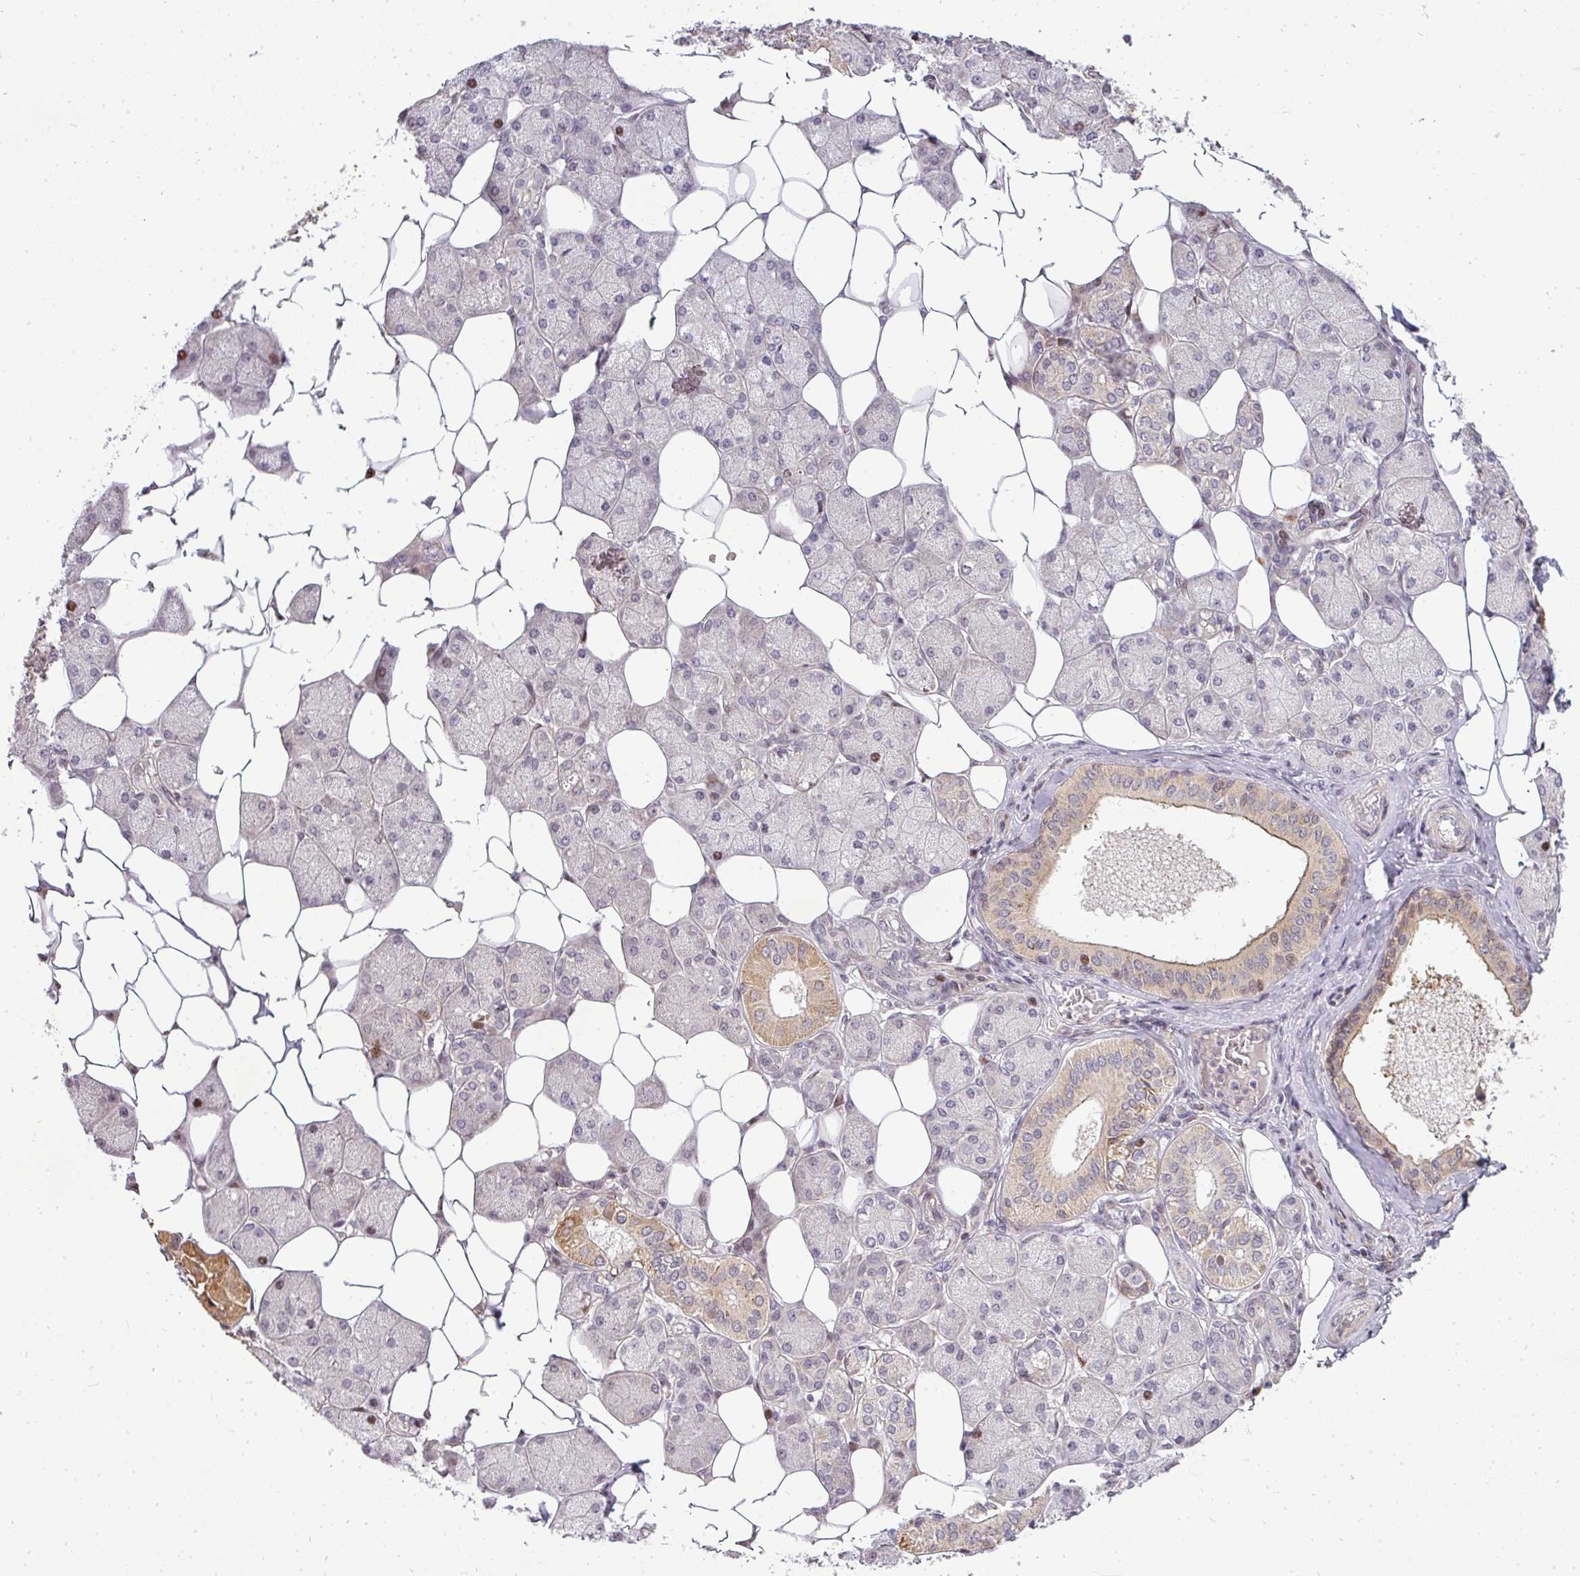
{"staining": {"intensity": "strong", "quantity": "25%-75%", "location": "cytoplasmic/membranous,nuclear"}, "tissue": "salivary gland", "cell_type": "Glandular cells", "image_type": "normal", "snomed": [{"axis": "morphology", "description": "Squamous cell carcinoma, NOS"}, {"axis": "topography", "description": "Skin"}, {"axis": "topography", "description": "Head-Neck"}], "caption": "Human salivary gland stained with a brown dye reveals strong cytoplasmic/membranous,nuclear positive positivity in about 25%-75% of glandular cells.", "gene": "MAZ", "patient": {"sex": "male", "age": 80}}